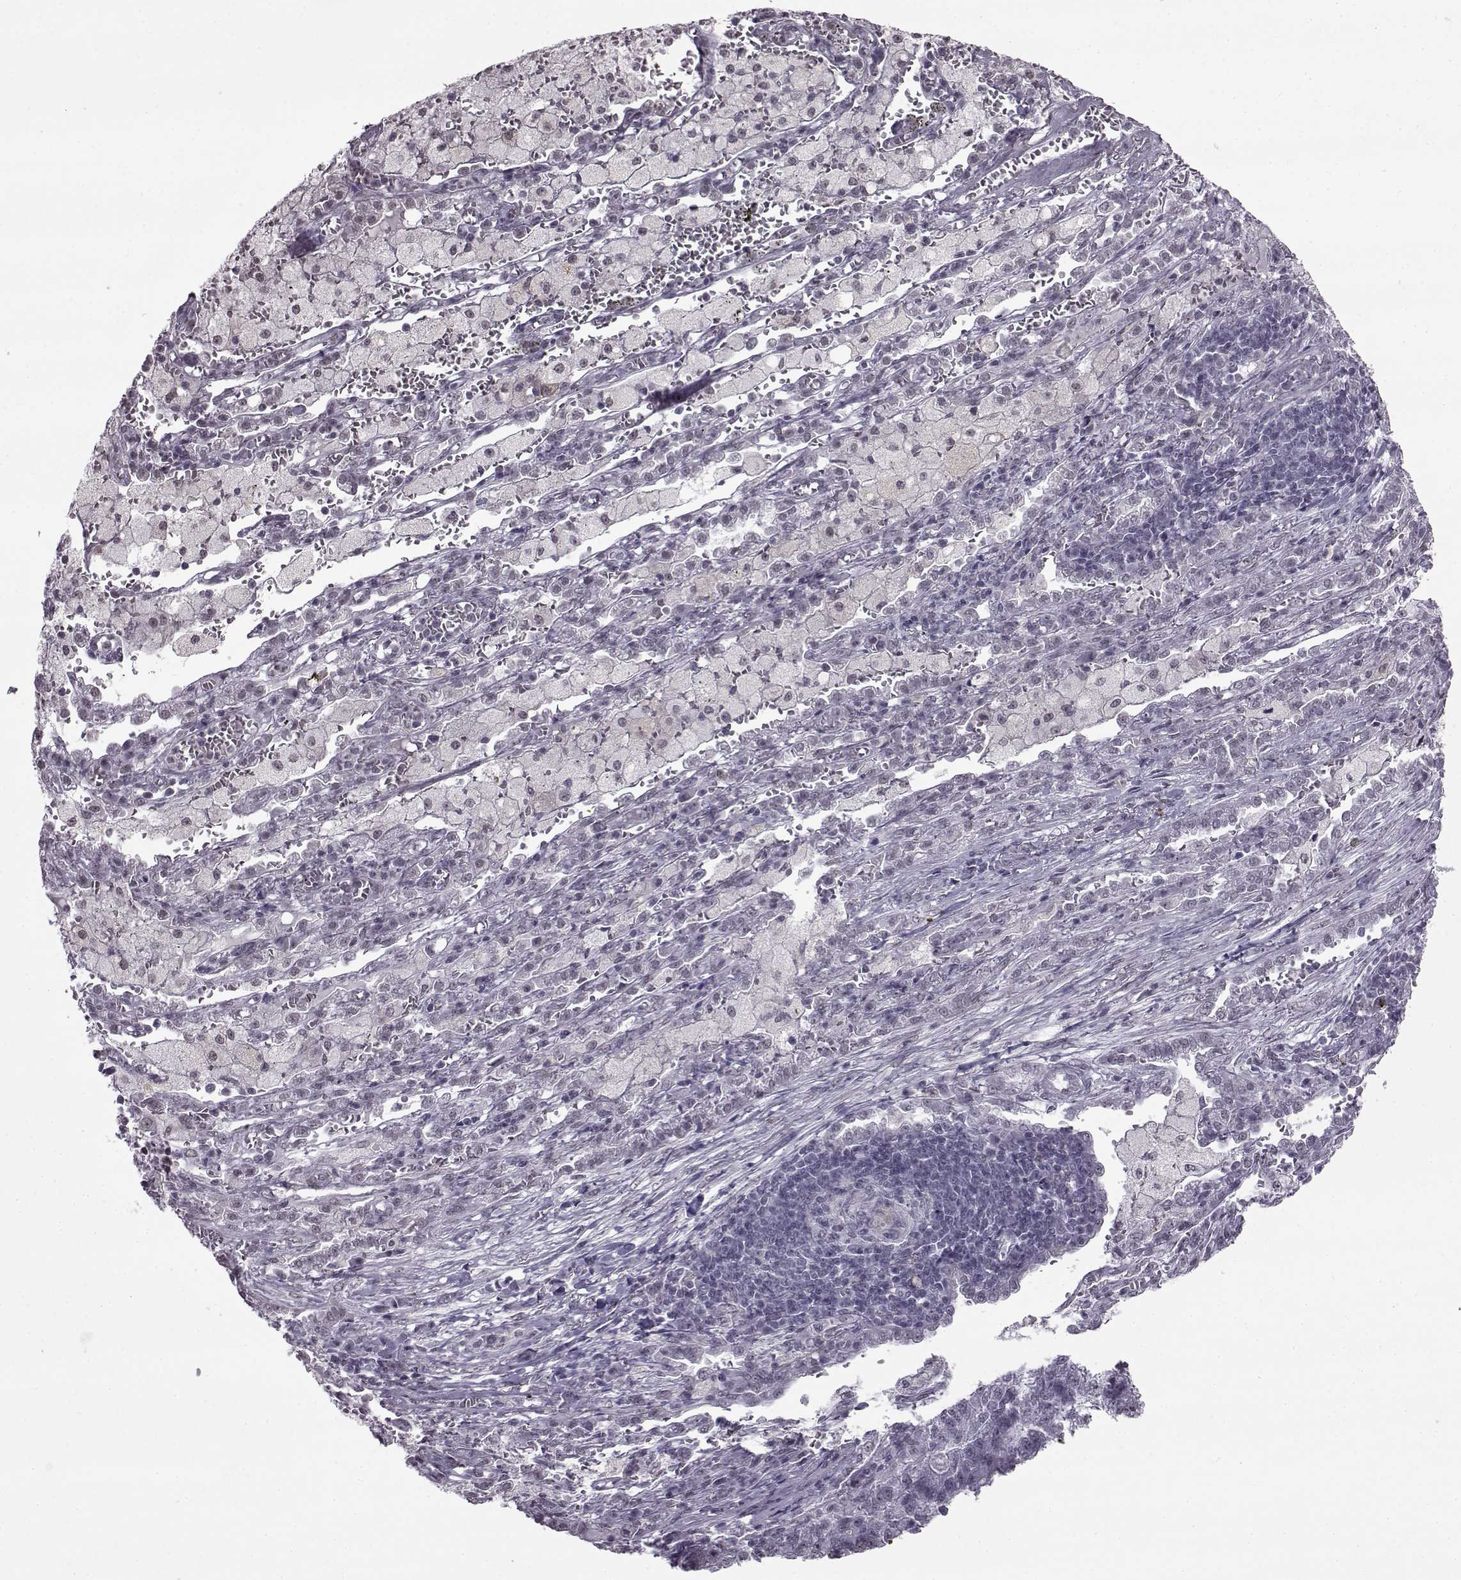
{"staining": {"intensity": "negative", "quantity": "none", "location": "none"}, "tissue": "lung cancer", "cell_type": "Tumor cells", "image_type": "cancer", "snomed": [{"axis": "morphology", "description": "Adenocarcinoma, NOS"}, {"axis": "topography", "description": "Lung"}], "caption": "Lung adenocarcinoma was stained to show a protein in brown. There is no significant expression in tumor cells.", "gene": "SLC28A2", "patient": {"sex": "male", "age": 57}}